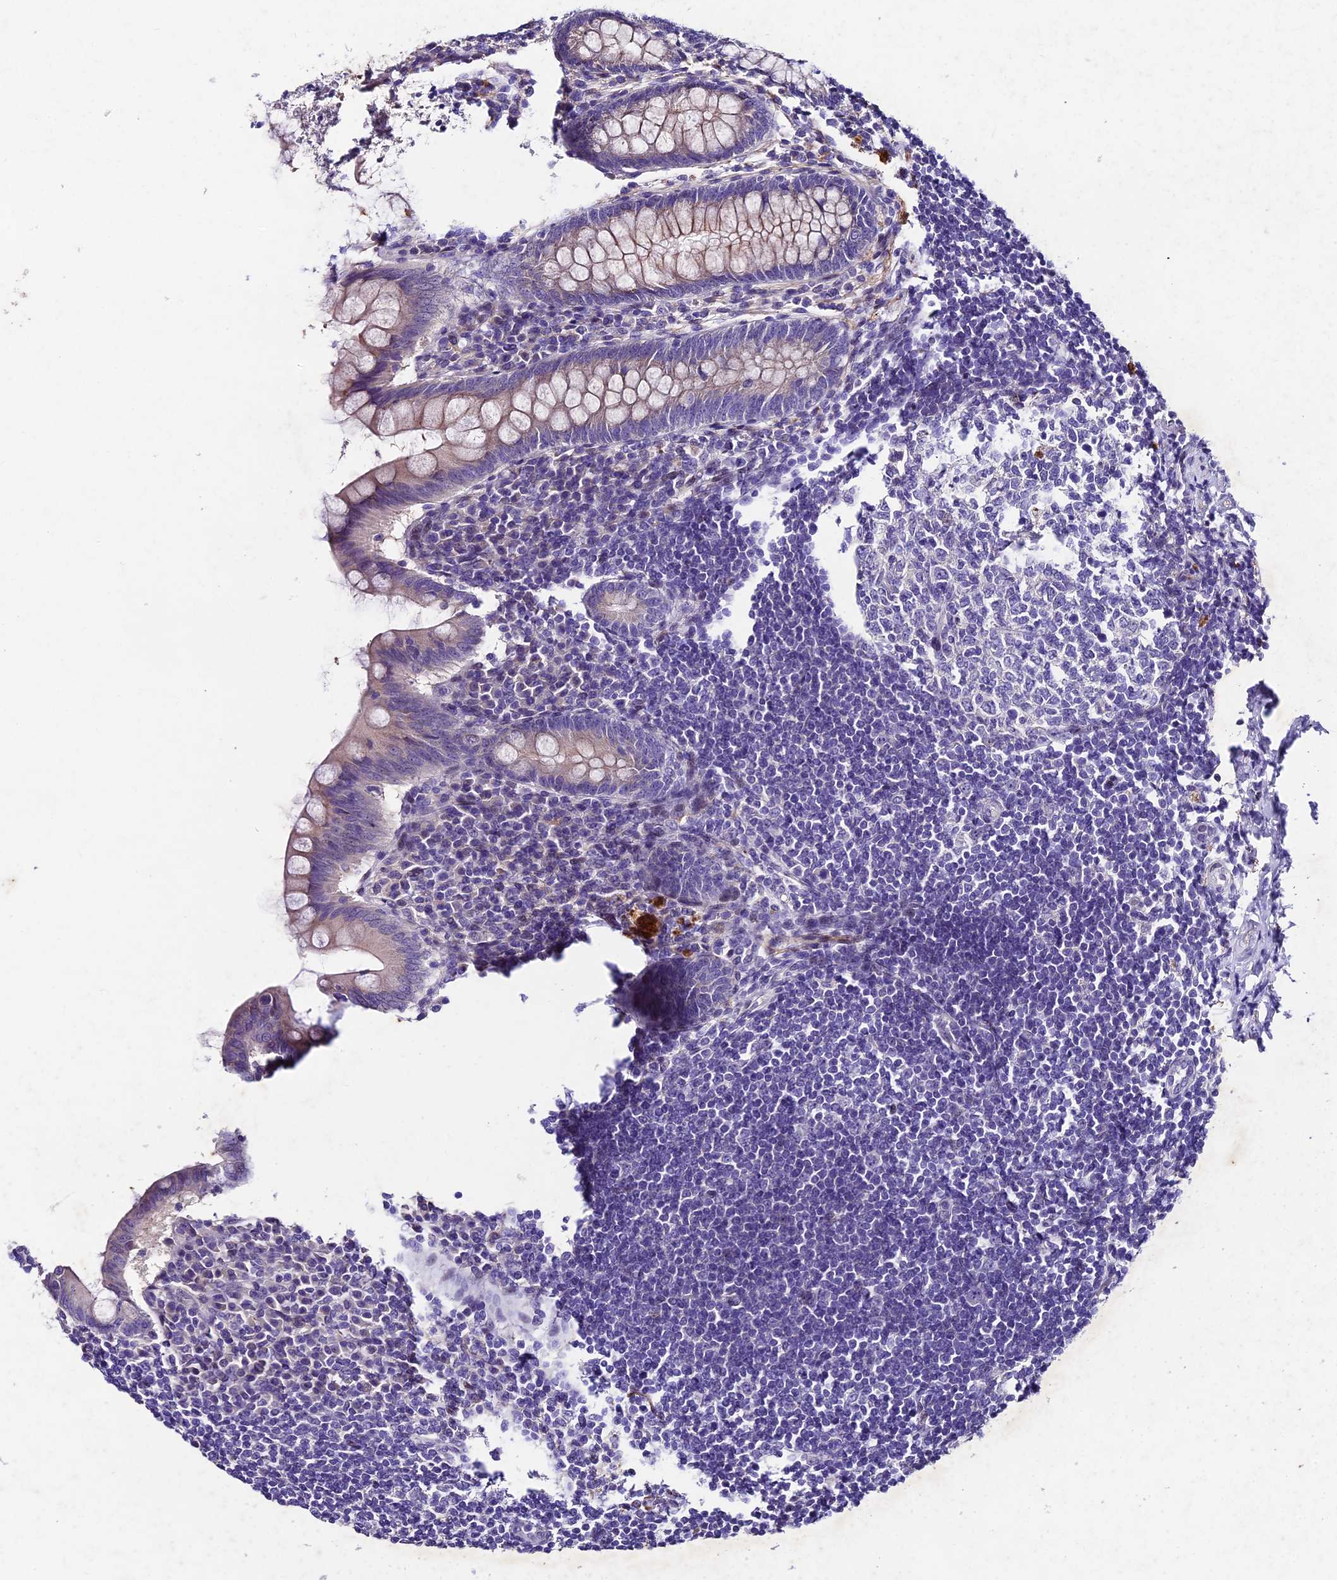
{"staining": {"intensity": "weak", "quantity": "<25%", "location": "cytoplasmic/membranous"}, "tissue": "appendix", "cell_type": "Glandular cells", "image_type": "normal", "snomed": [{"axis": "morphology", "description": "Normal tissue, NOS"}, {"axis": "topography", "description": "Appendix"}], "caption": "High magnification brightfield microscopy of benign appendix stained with DAB (brown) and counterstained with hematoxylin (blue): glandular cells show no significant positivity. The staining was performed using DAB (3,3'-diaminobenzidine) to visualize the protein expression in brown, while the nuclei were stained in blue with hematoxylin (Magnification: 20x).", "gene": "IFT140", "patient": {"sex": "female", "age": 33}}